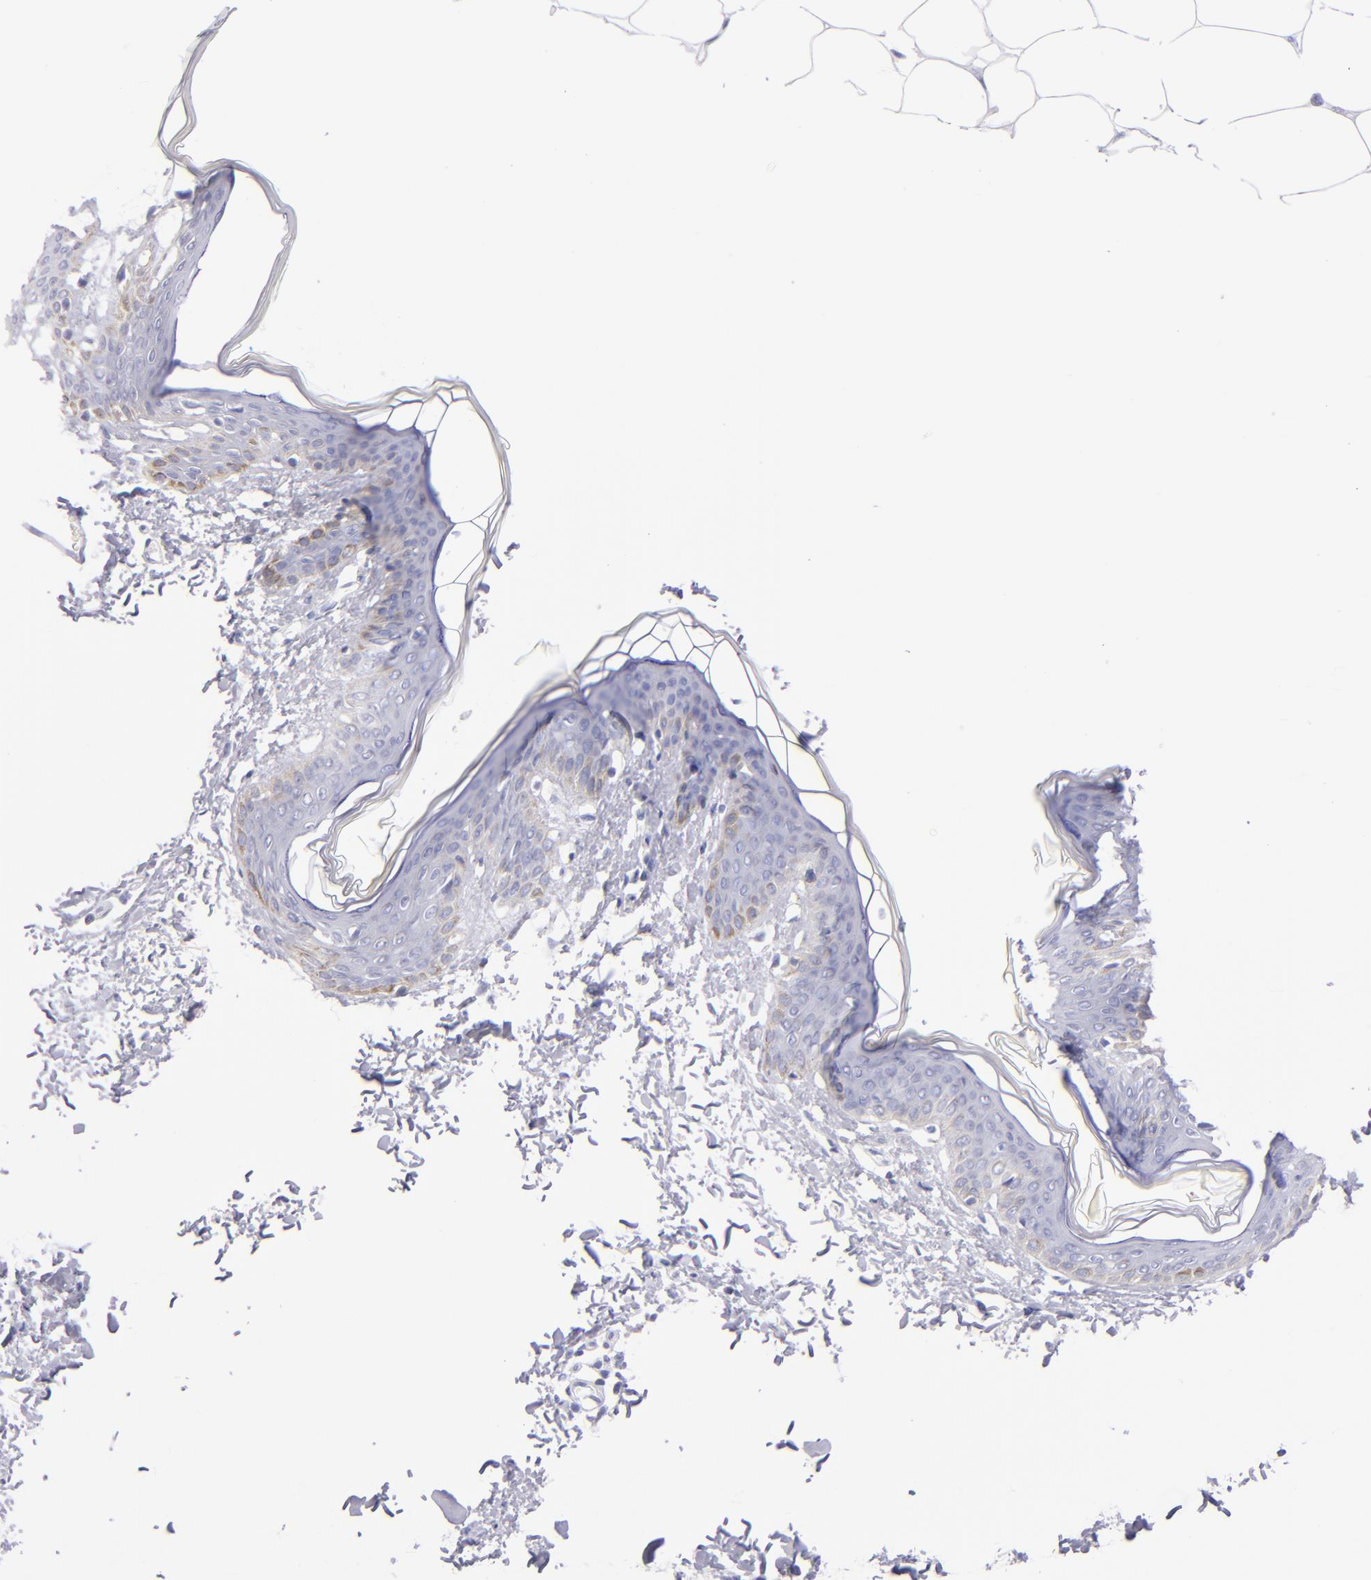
{"staining": {"intensity": "negative", "quantity": "none", "location": "none"}, "tissue": "skin", "cell_type": "Fibroblasts", "image_type": "normal", "snomed": [{"axis": "morphology", "description": "Normal tissue, NOS"}, {"axis": "topography", "description": "Skin"}], "caption": "Image shows no protein staining in fibroblasts of normal skin.", "gene": "PRF1", "patient": {"sex": "female", "age": 17}}